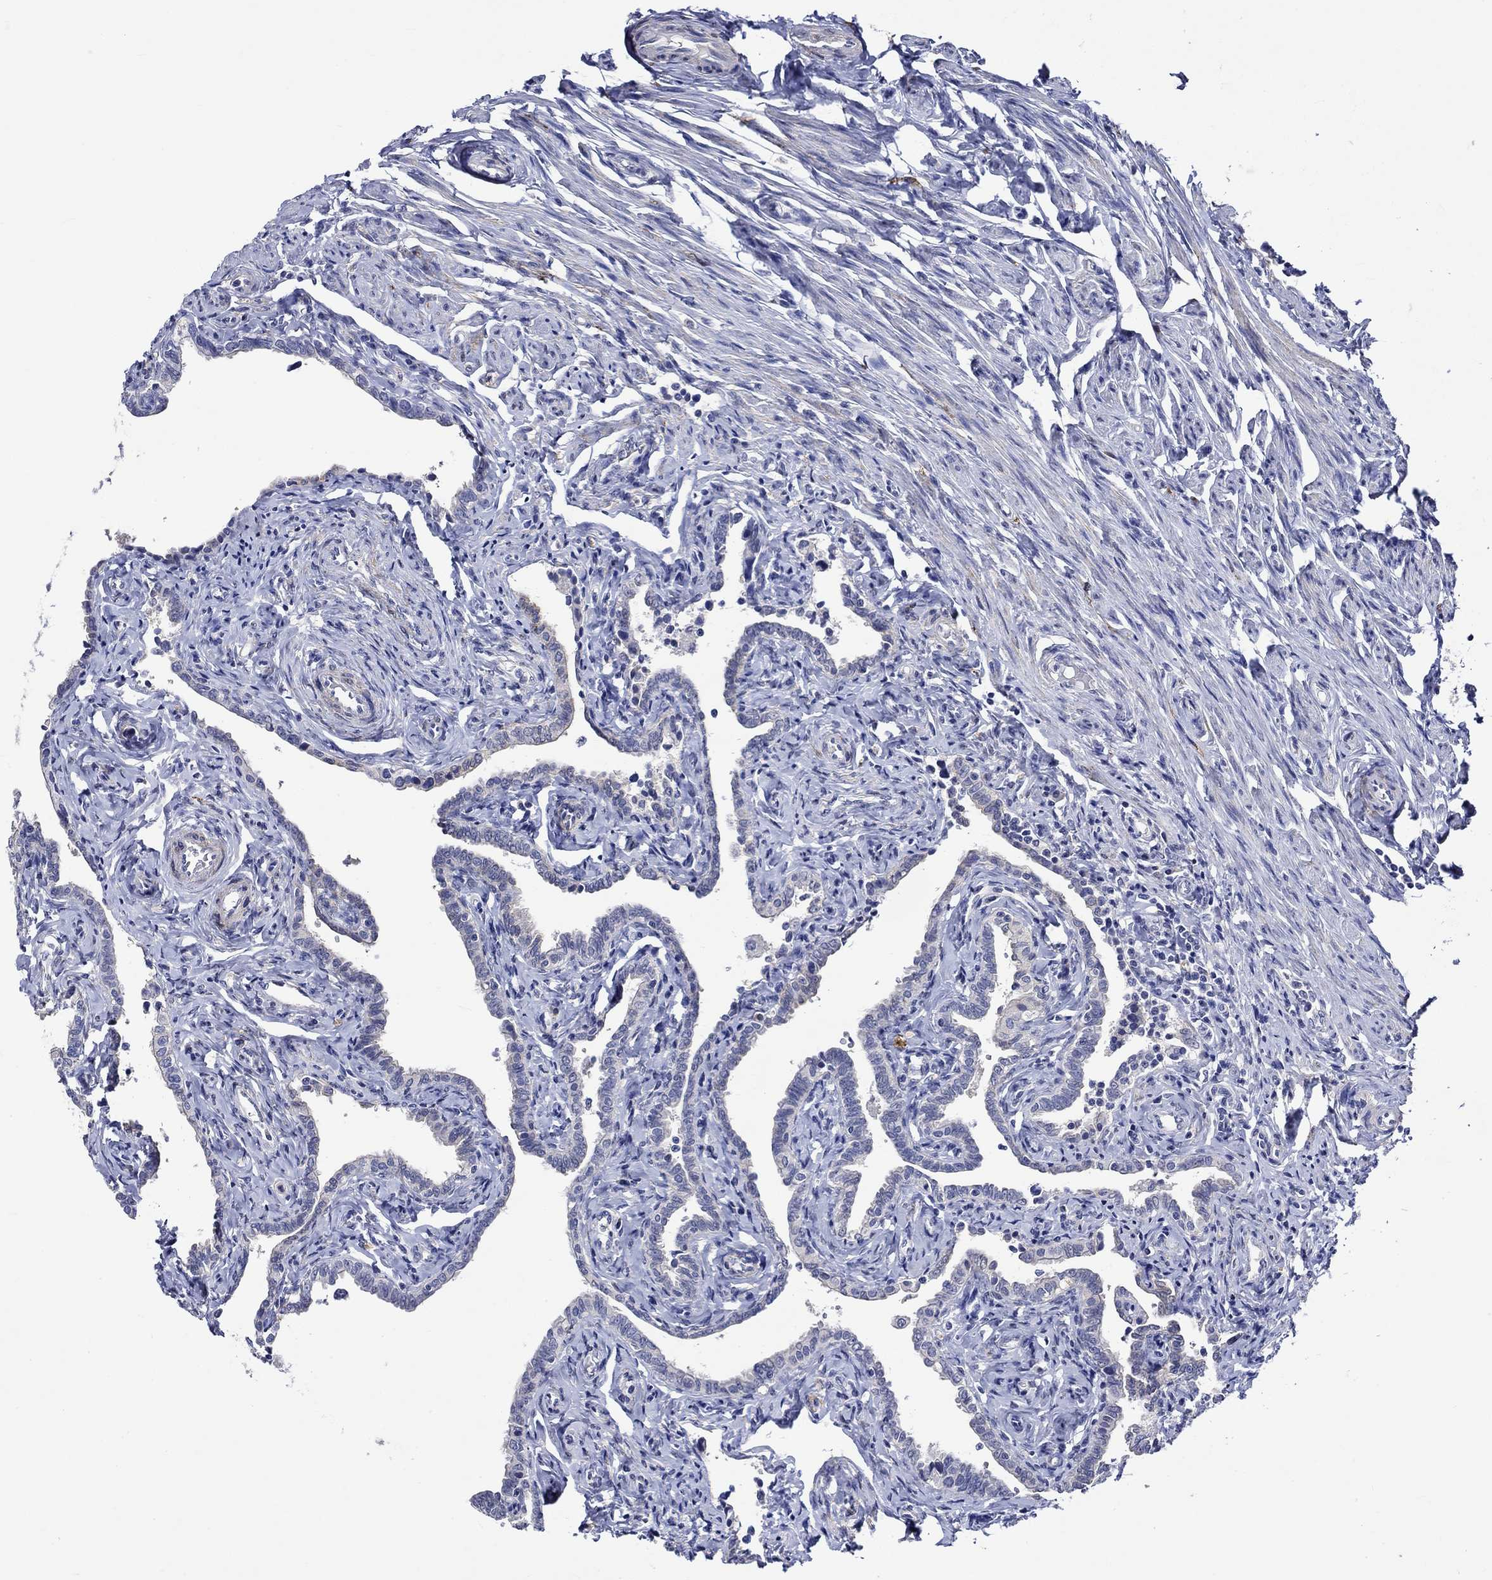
{"staining": {"intensity": "negative", "quantity": "none", "location": "none"}, "tissue": "fallopian tube", "cell_type": "Glandular cells", "image_type": "normal", "snomed": [{"axis": "morphology", "description": "Normal tissue, NOS"}, {"axis": "topography", "description": "Fallopian tube"}, {"axis": "topography", "description": "Ovary"}], "caption": "A histopathology image of fallopian tube stained for a protein reveals no brown staining in glandular cells.", "gene": "CRYAB", "patient": {"sex": "female", "age": 54}}